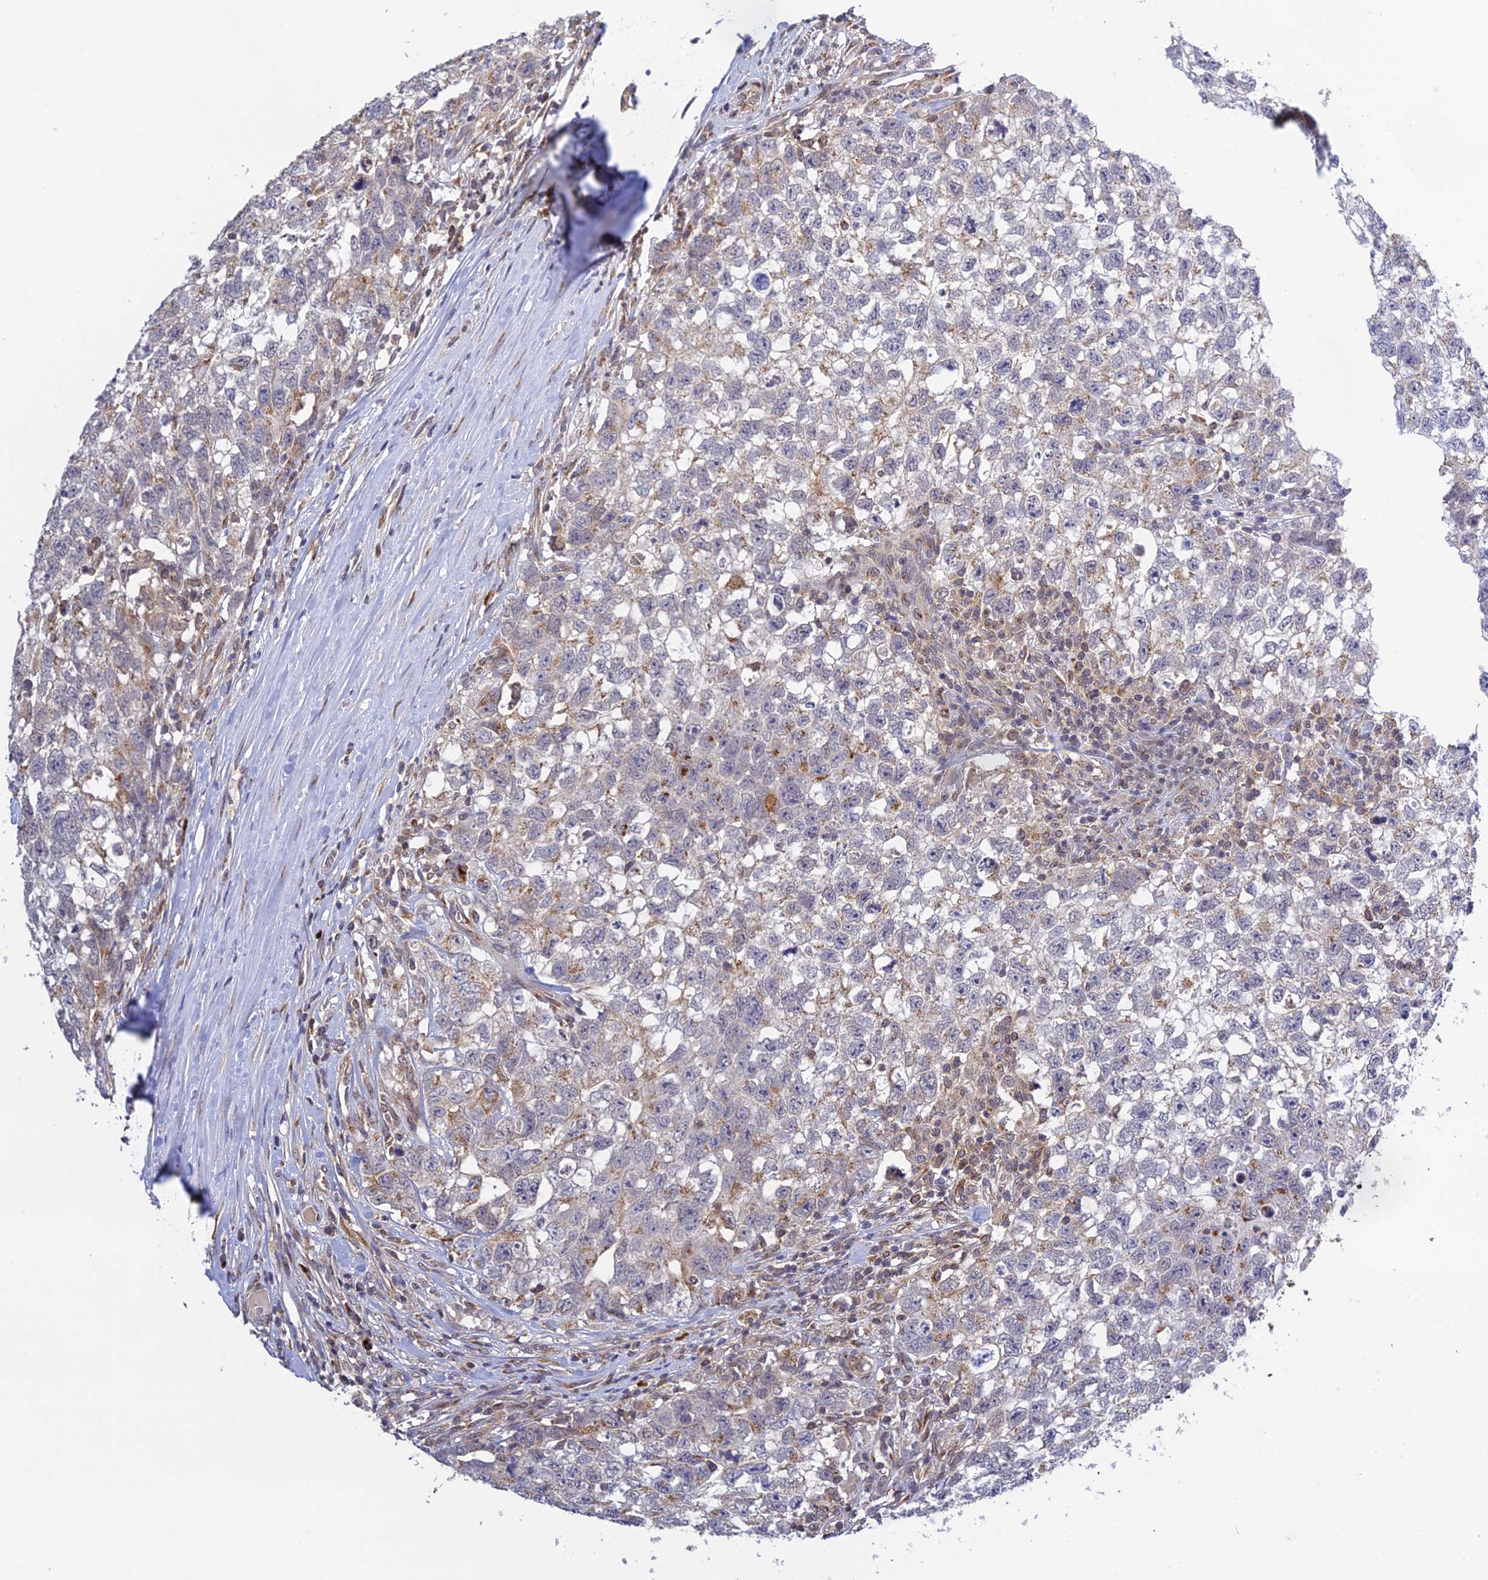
{"staining": {"intensity": "moderate", "quantity": "<25%", "location": "cytoplasmic/membranous"}, "tissue": "testis cancer", "cell_type": "Tumor cells", "image_type": "cancer", "snomed": [{"axis": "morphology", "description": "Seminoma, NOS"}, {"axis": "morphology", "description": "Carcinoma, Embryonal, NOS"}, {"axis": "topography", "description": "Testis"}], "caption": "Immunohistochemistry (DAB (3,3'-diaminobenzidine)) staining of testis cancer demonstrates moderate cytoplasmic/membranous protein staining in about <25% of tumor cells. Immunohistochemistry (ihc) stains the protein in brown and the nuclei are stained blue.", "gene": "SNX17", "patient": {"sex": "male", "age": 29}}